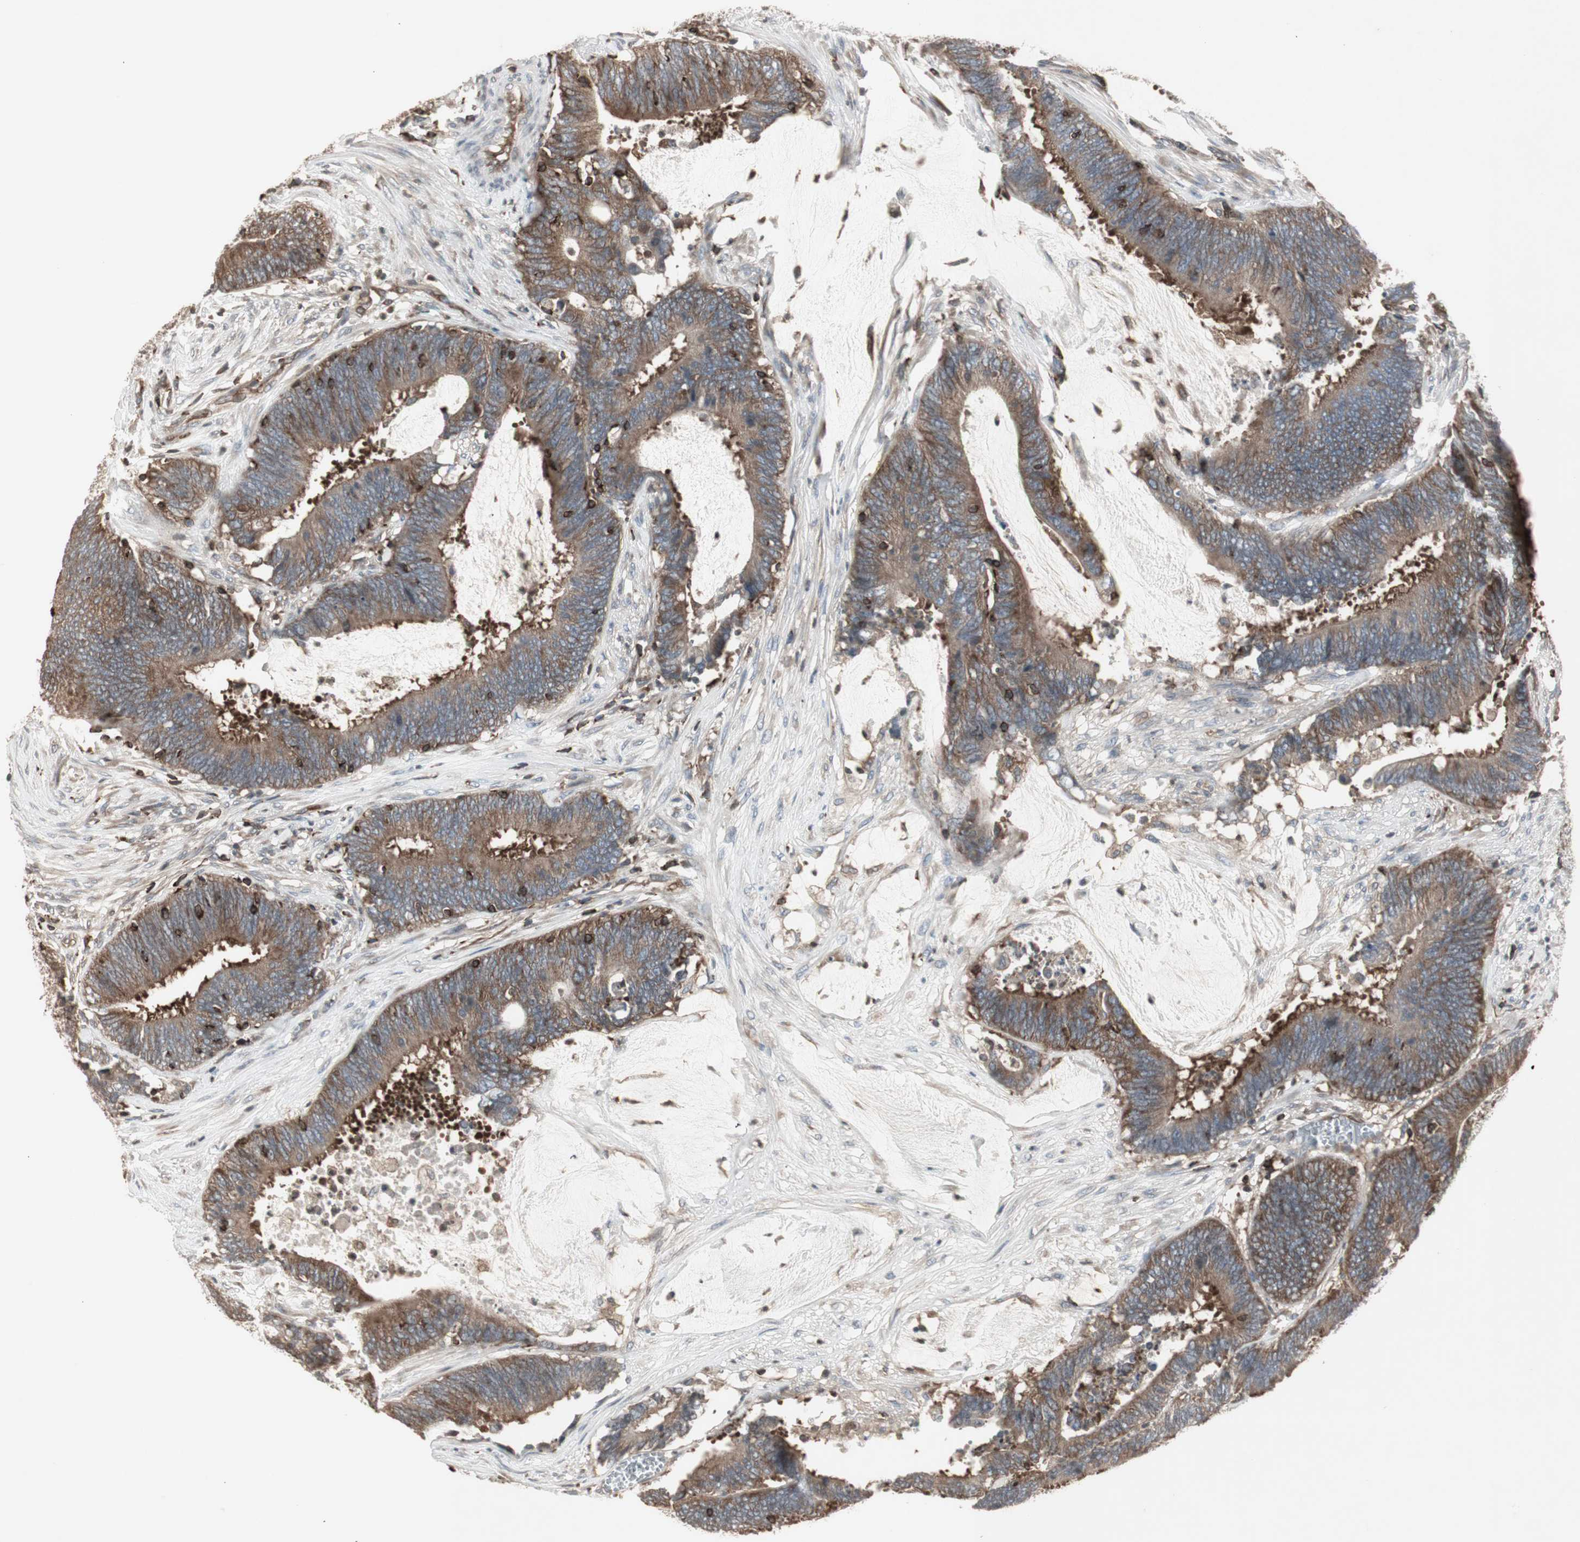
{"staining": {"intensity": "moderate", "quantity": ">75%", "location": "cytoplasmic/membranous"}, "tissue": "colorectal cancer", "cell_type": "Tumor cells", "image_type": "cancer", "snomed": [{"axis": "morphology", "description": "Adenocarcinoma, NOS"}, {"axis": "topography", "description": "Rectum"}], "caption": "Colorectal cancer stained with a brown dye displays moderate cytoplasmic/membranous positive staining in about >75% of tumor cells.", "gene": "ARHGEF1", "patient": {"sex": "female", "age": 66}}